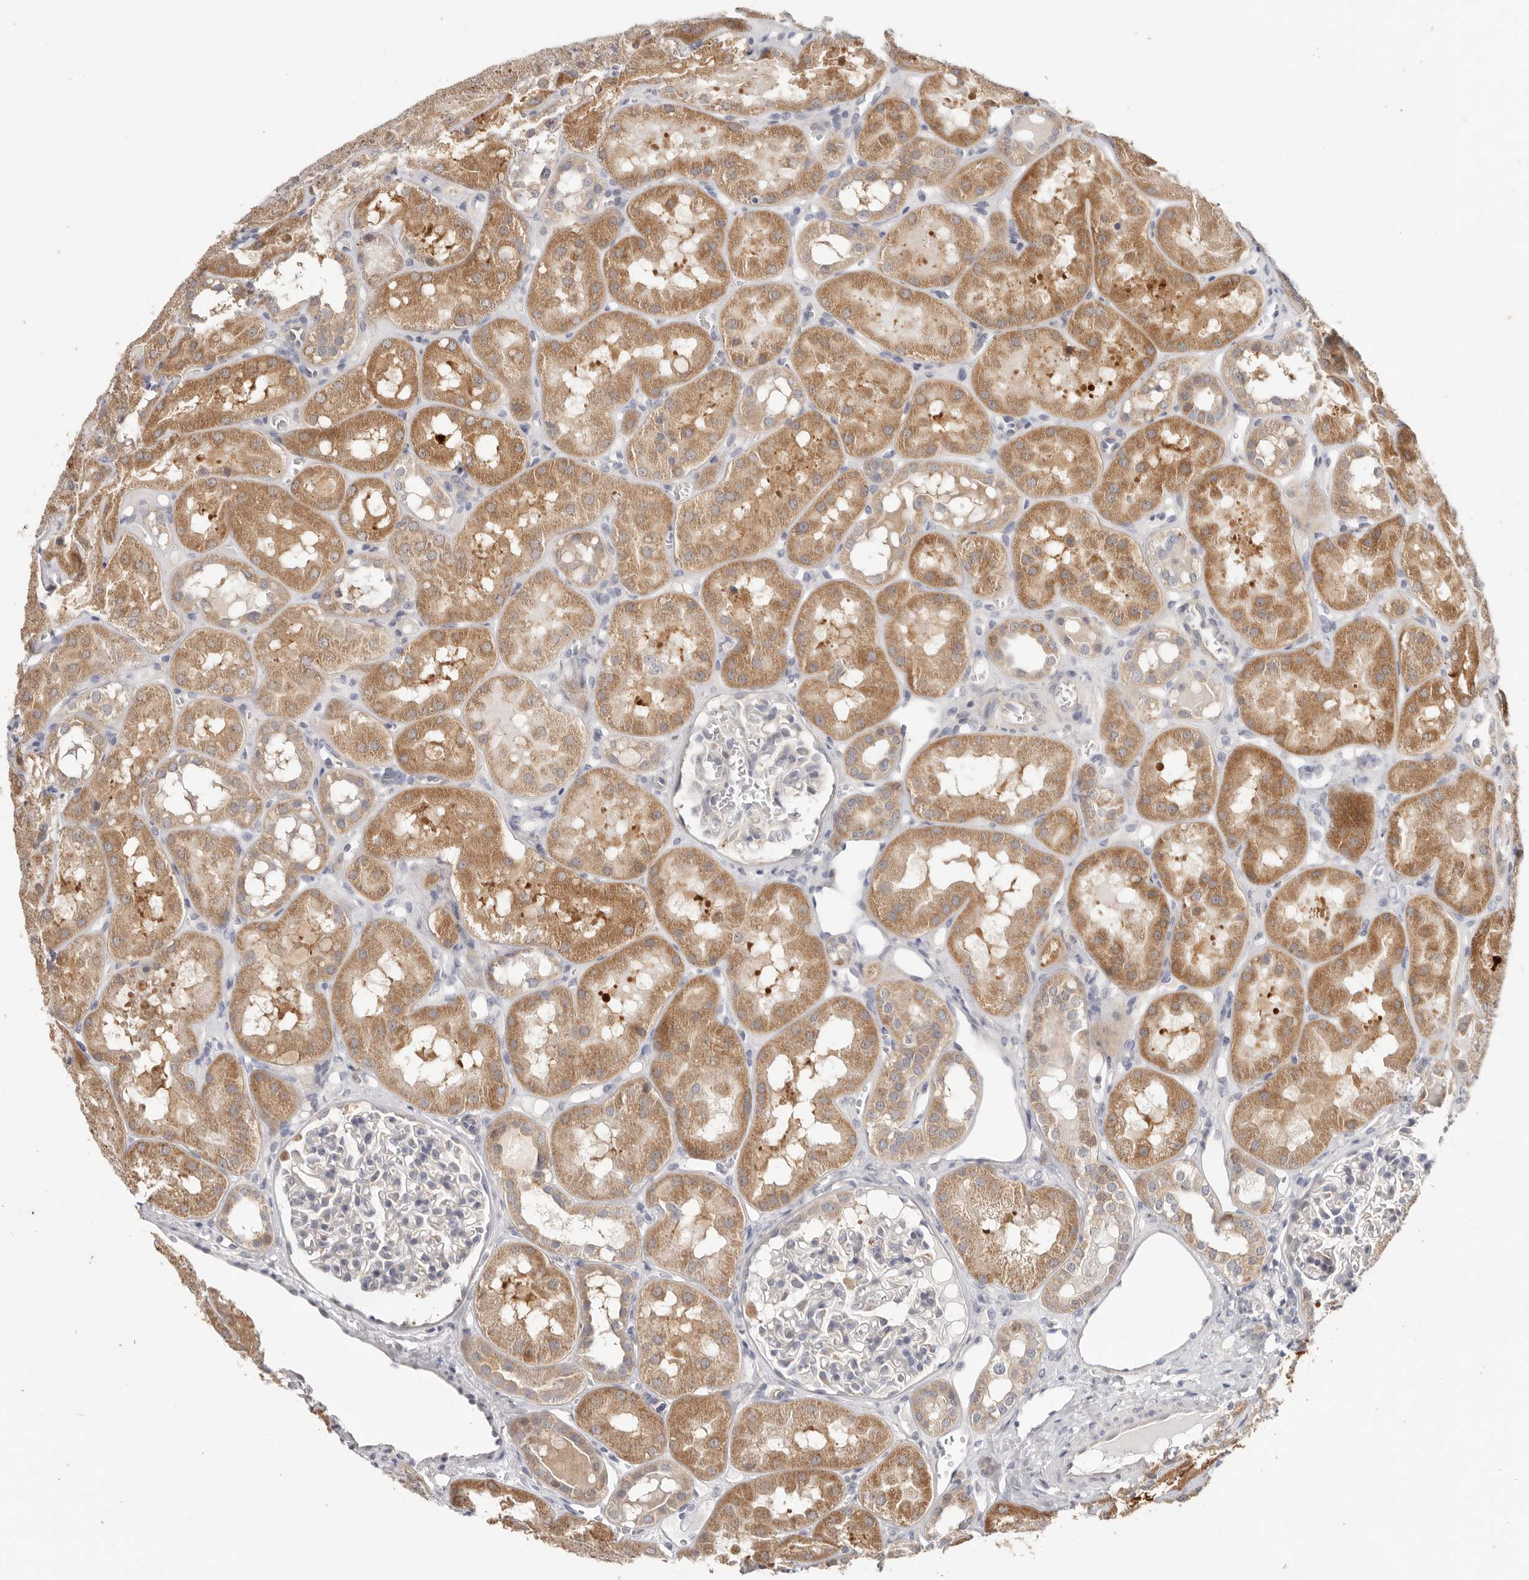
{"staining": {"intensity": "negative", "quantity": "none", "location": "none"}, "tissue": "kidney", "cell_type": "Cells in glomeruli", "image_type": "normal", "snomed": [{"axis": "morphology", "description": "Normal tissue, NOS"}, {"axis": "topography", "description": "Kidney"}], "caption": "A high-resolution image shows immunohistochemistry (IHC) staining of benign kidney, which reveals no significant expression in cells in glomeruli.", "gene": "WDR77", "patient": {"sex": "male", "age": 16}}